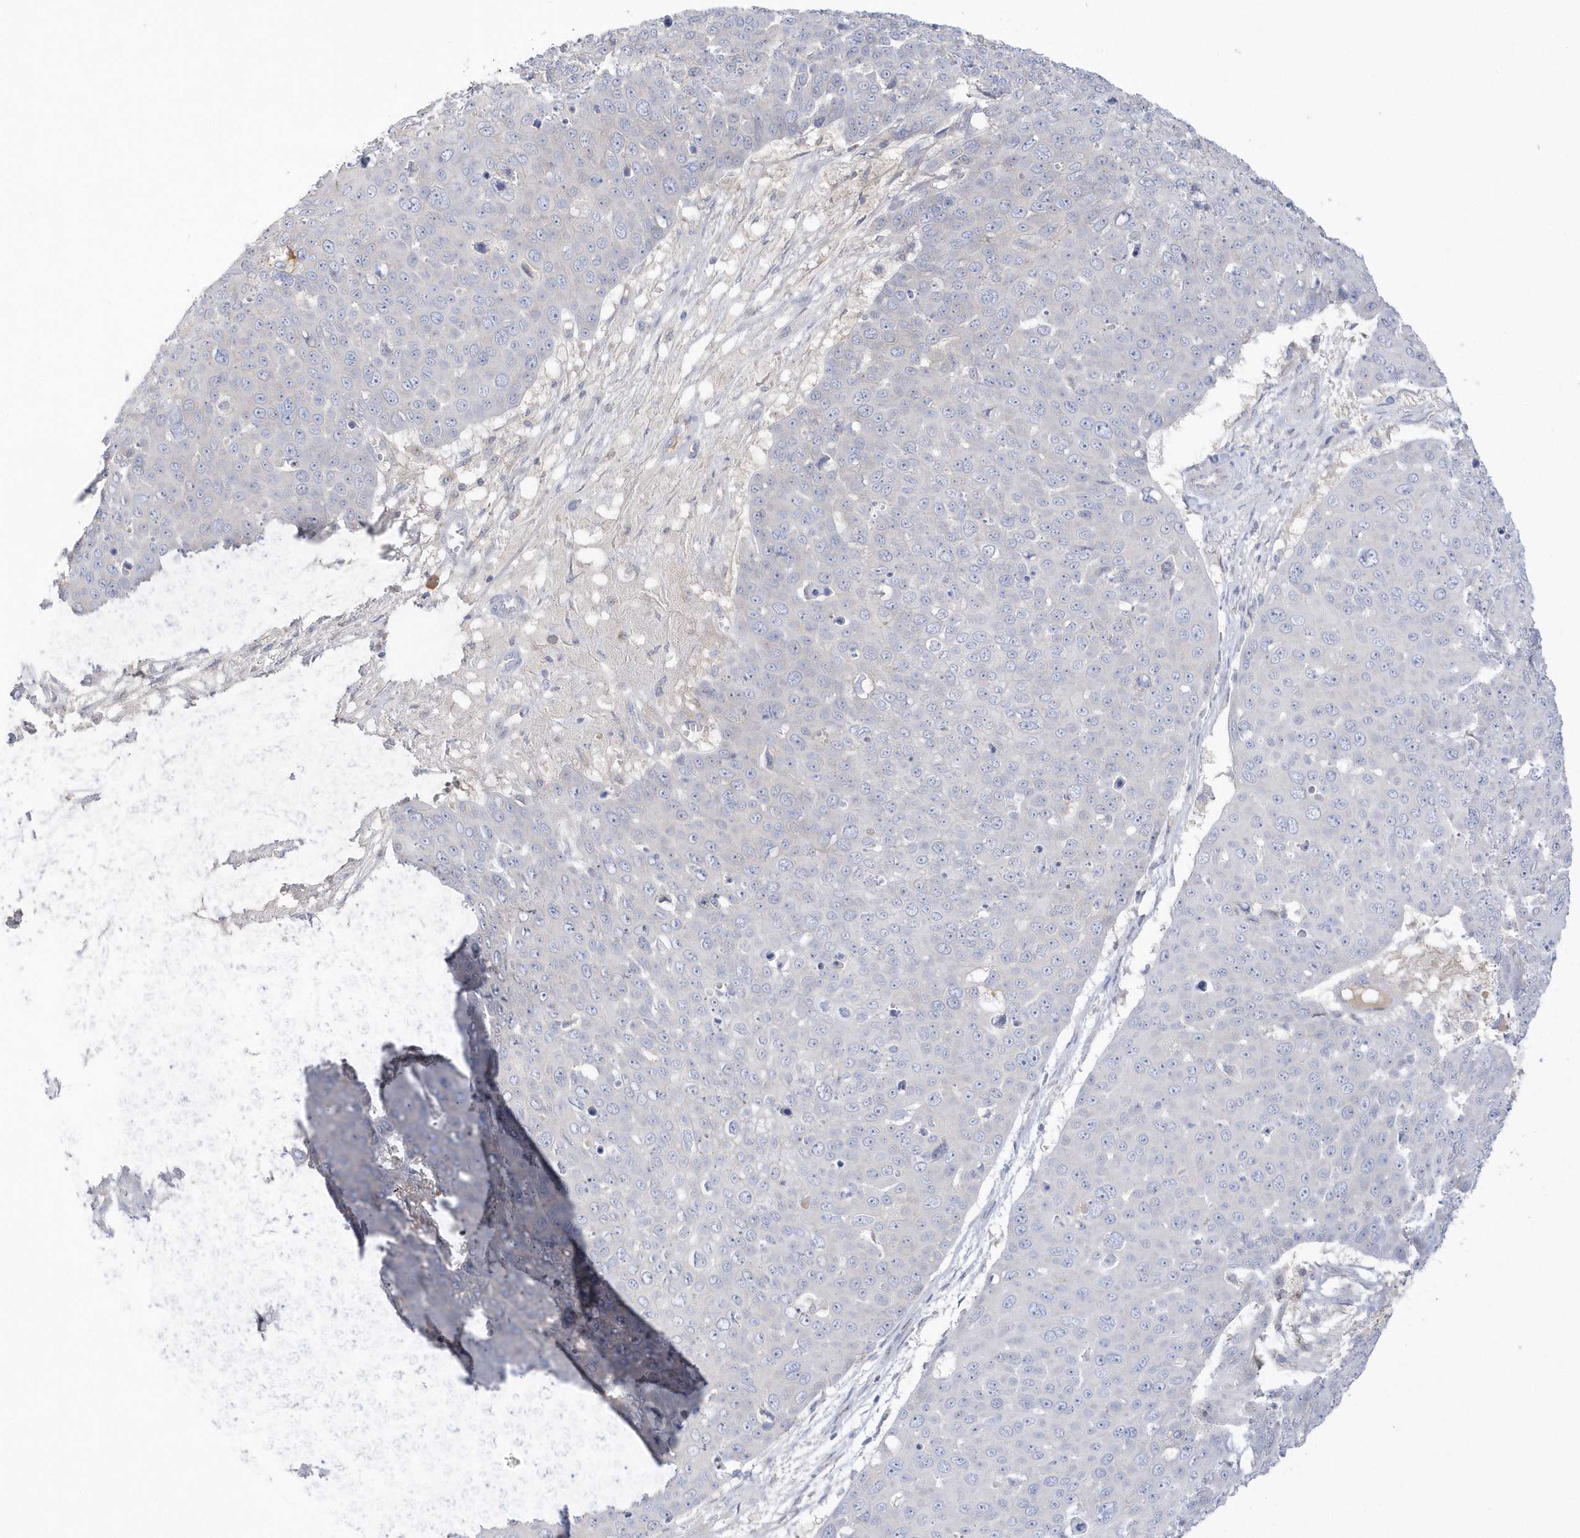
{"staining": {"intensity": "negative", "quantity": "none", "location": "none"}, "tissue": "skin cancer", "cell_type": "Tumor cells", "image_type": "cancer", "snomed": [{"axis": "morphology", "description": "Squamous cell carcinoma, NOS"}, {"axis": "topography", "description": "Skin"}], "caption": "DAB (3,3'-diaminobenzidine) immunohistochemical staining of skin squamous cell carcinoma shows no significant positivity in tumor cells.", "gene": "SEMA3D", "patient": {"sex": "male", "age": 71}}